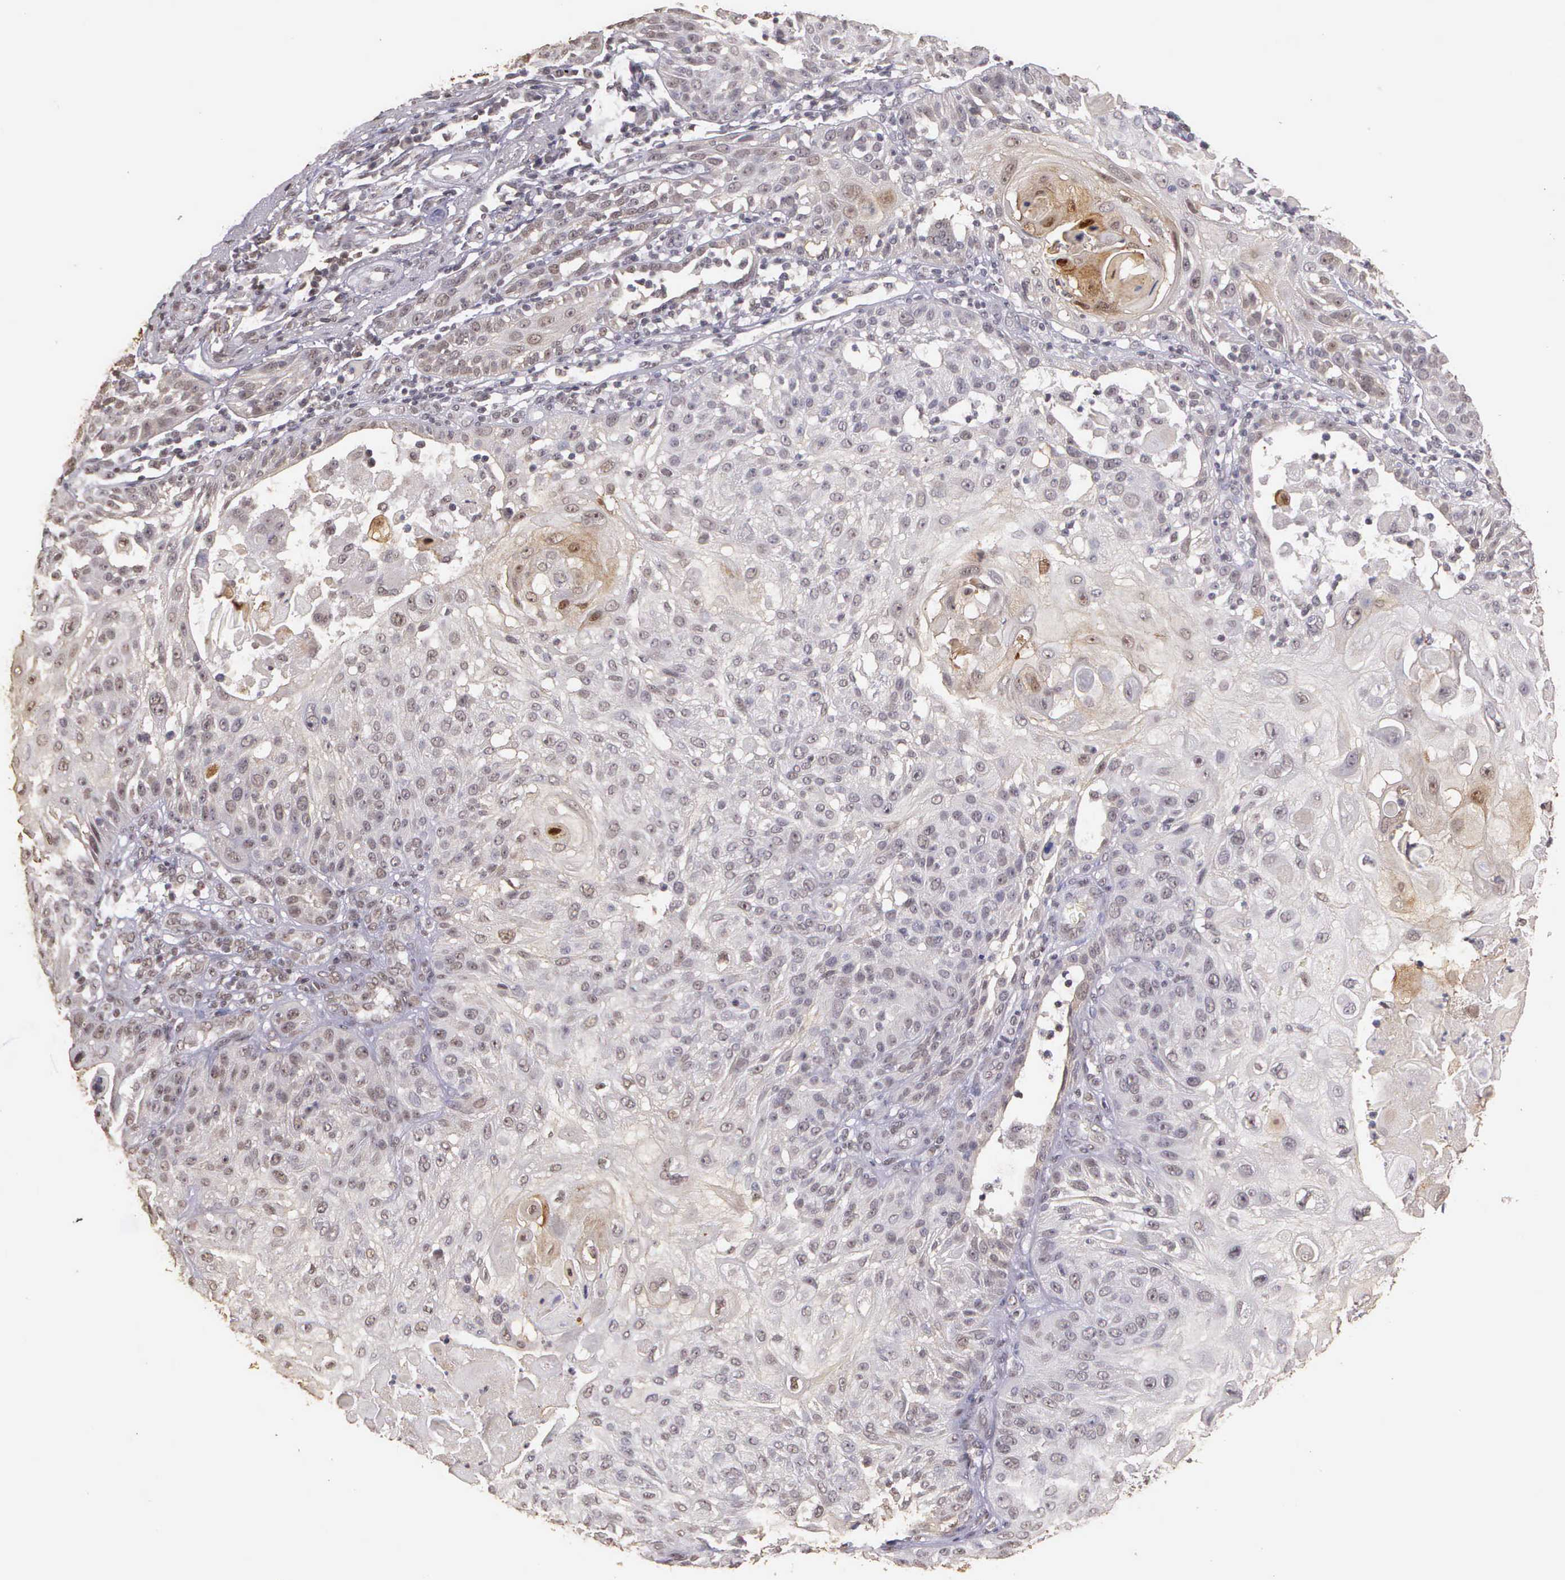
{"staining": {"intensity": "negative", "quantity": "none", "location": "none"}, "tissue": "skin cancer", "cell_type": "Tumor cells", "image_type": "cancer", "snomed": [{"axis": "morphology", "description": "Squamous cell carcinoma, NOS"}, {"axis": "topography", "description": "Skin"}], "caption": "Tumor cells are negative for protein expression in human skin squamous cell carcinoma. (Brightfield microscopy of DAB (3,3'-diaminobenzidine) immunohistochemistry at high magnification).", "gene": "ARMCX5", "patient": {"sex": "female", "age": 89}}